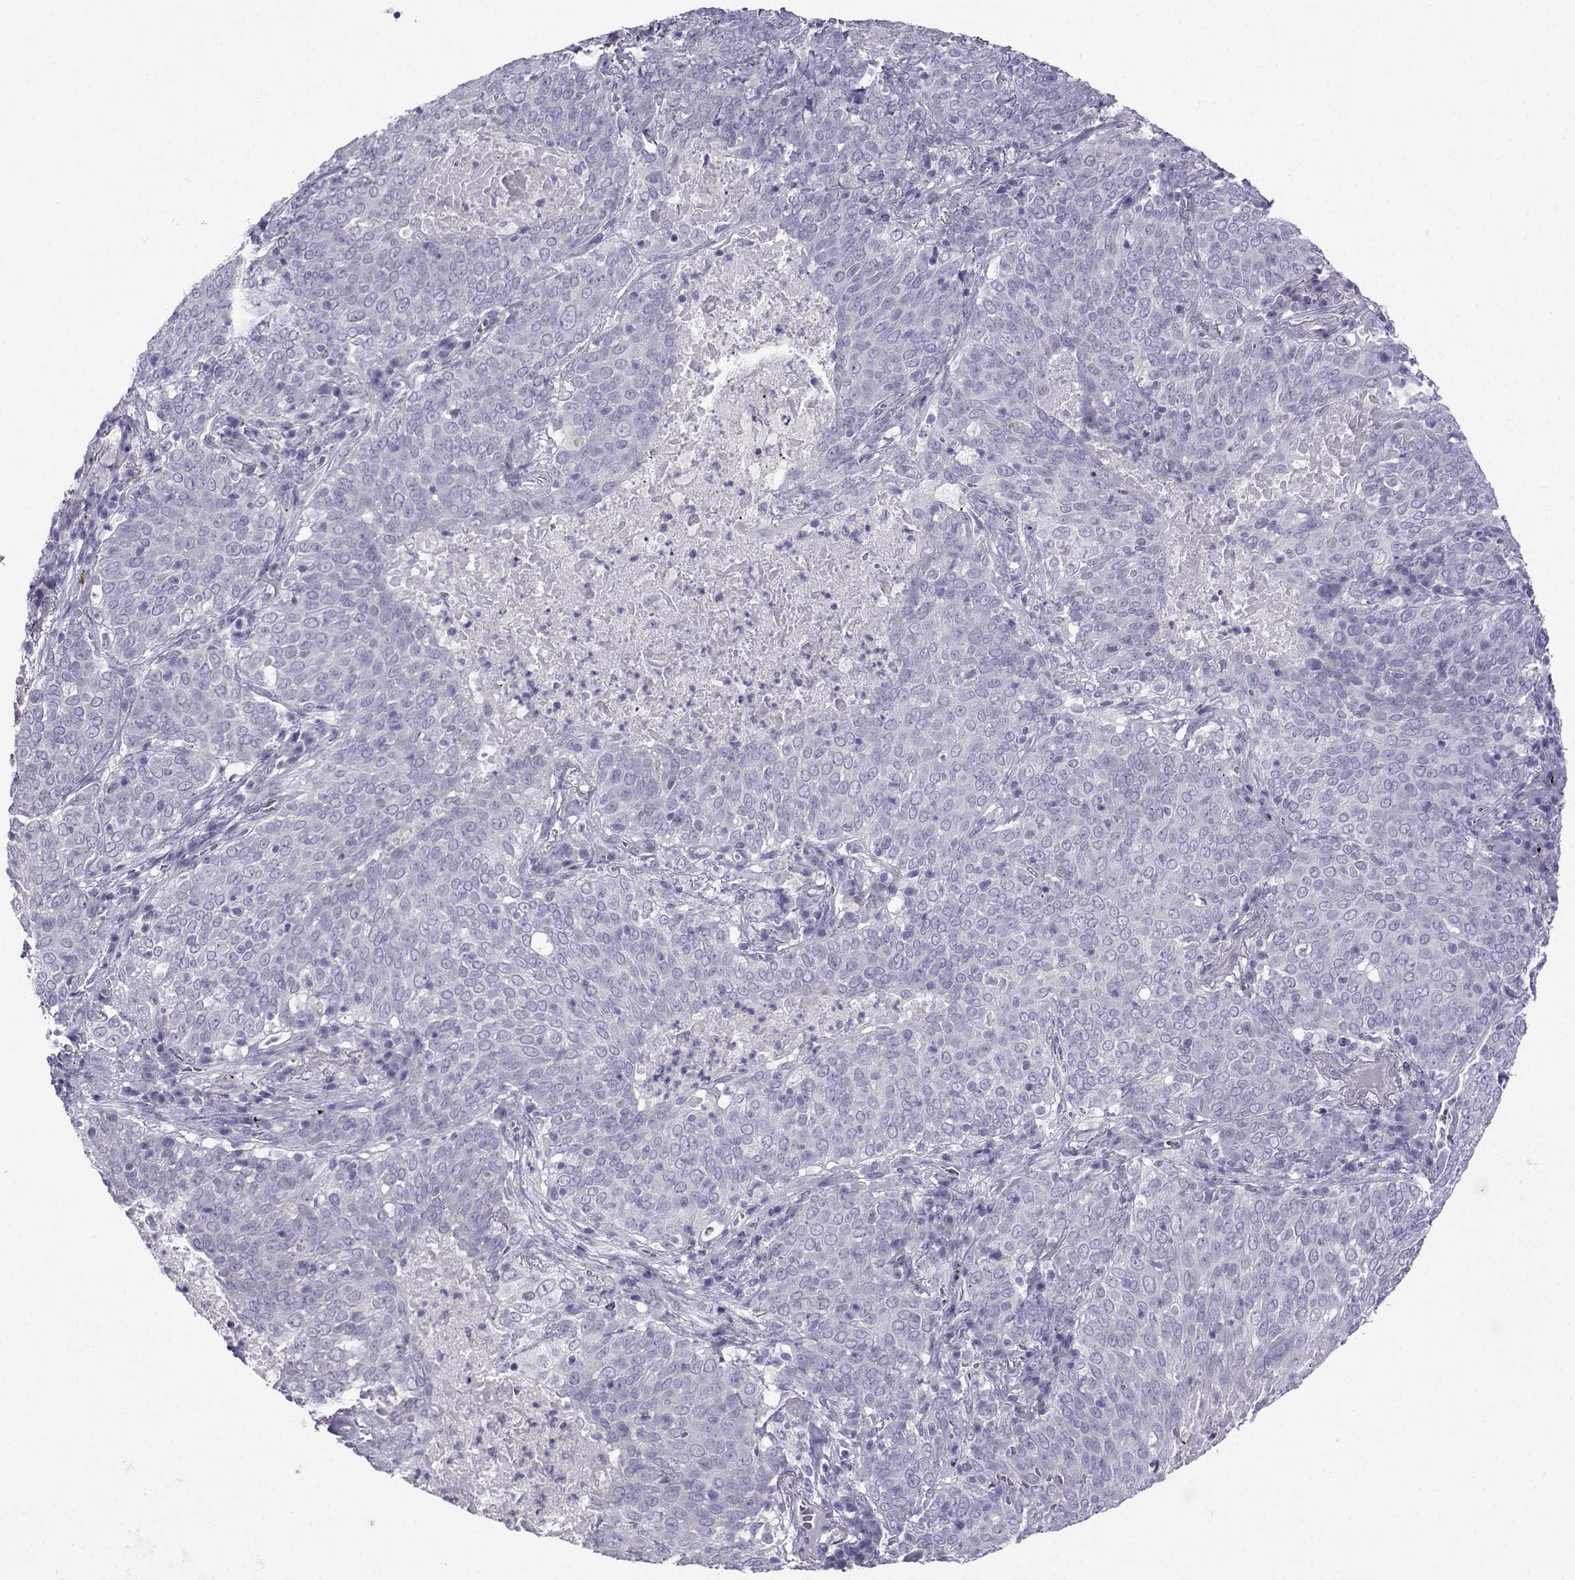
{"staining": {"intensity": "negative", "quantity": "none", "location": "none"}, "tissue": "lung cancer", "cell_type": "Tumor cells", "image_type": "cancer", "snomed": [{"axis": "morphology", "description": "Squamous cell carcinoma, NOS"}, {"axis": "topography", "description": "Lung"}], "caption": "Lung squamous cell carcinoma stained for a protein using IHC exhibits no positivity tumor cells.", "gene": "FBXO24", "patient": {"sex": "male", "age": 82}}